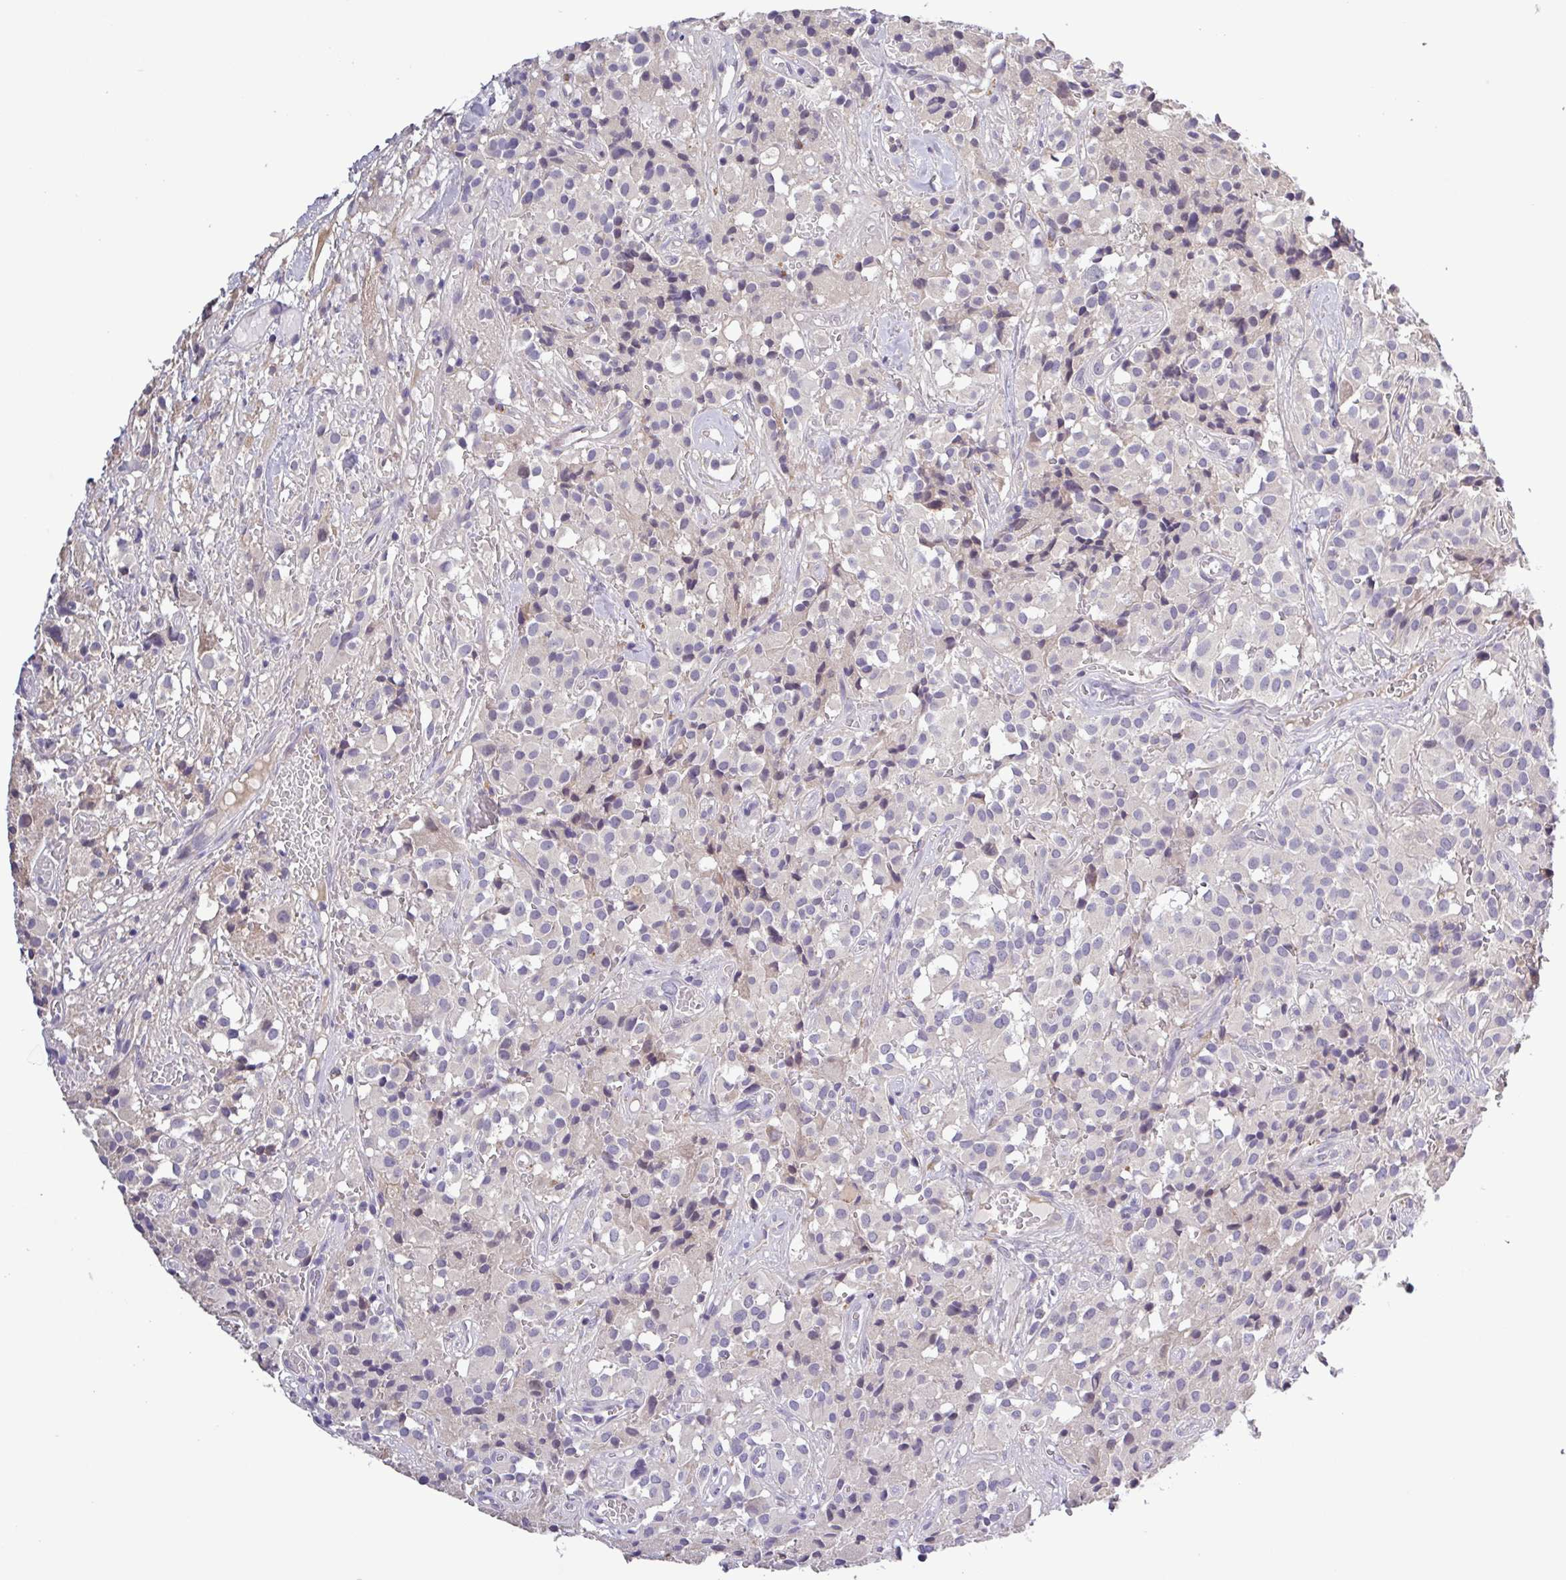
{"staining": {"intensity": "negative", "quantity": "none", "location": "none"}, "tissue": "glioma", "cell_type": "Tumor cells", "image_type": "cancer", "snomed": [{"axis": "morphology", "description": "Glioma, malignant, Low grade"}, {"axis": "topography", "description": "Brain"}], "caption": "An image of malignant glioma (low-grade) stained for a protein shows no brown staining in tumor cells. (DAB (3,3'-diaminobenzidine) immunohistochemistry (IHC), high magnification).", "gene": "SFTPB", "patient": {"sex": "male", "age": 42}}